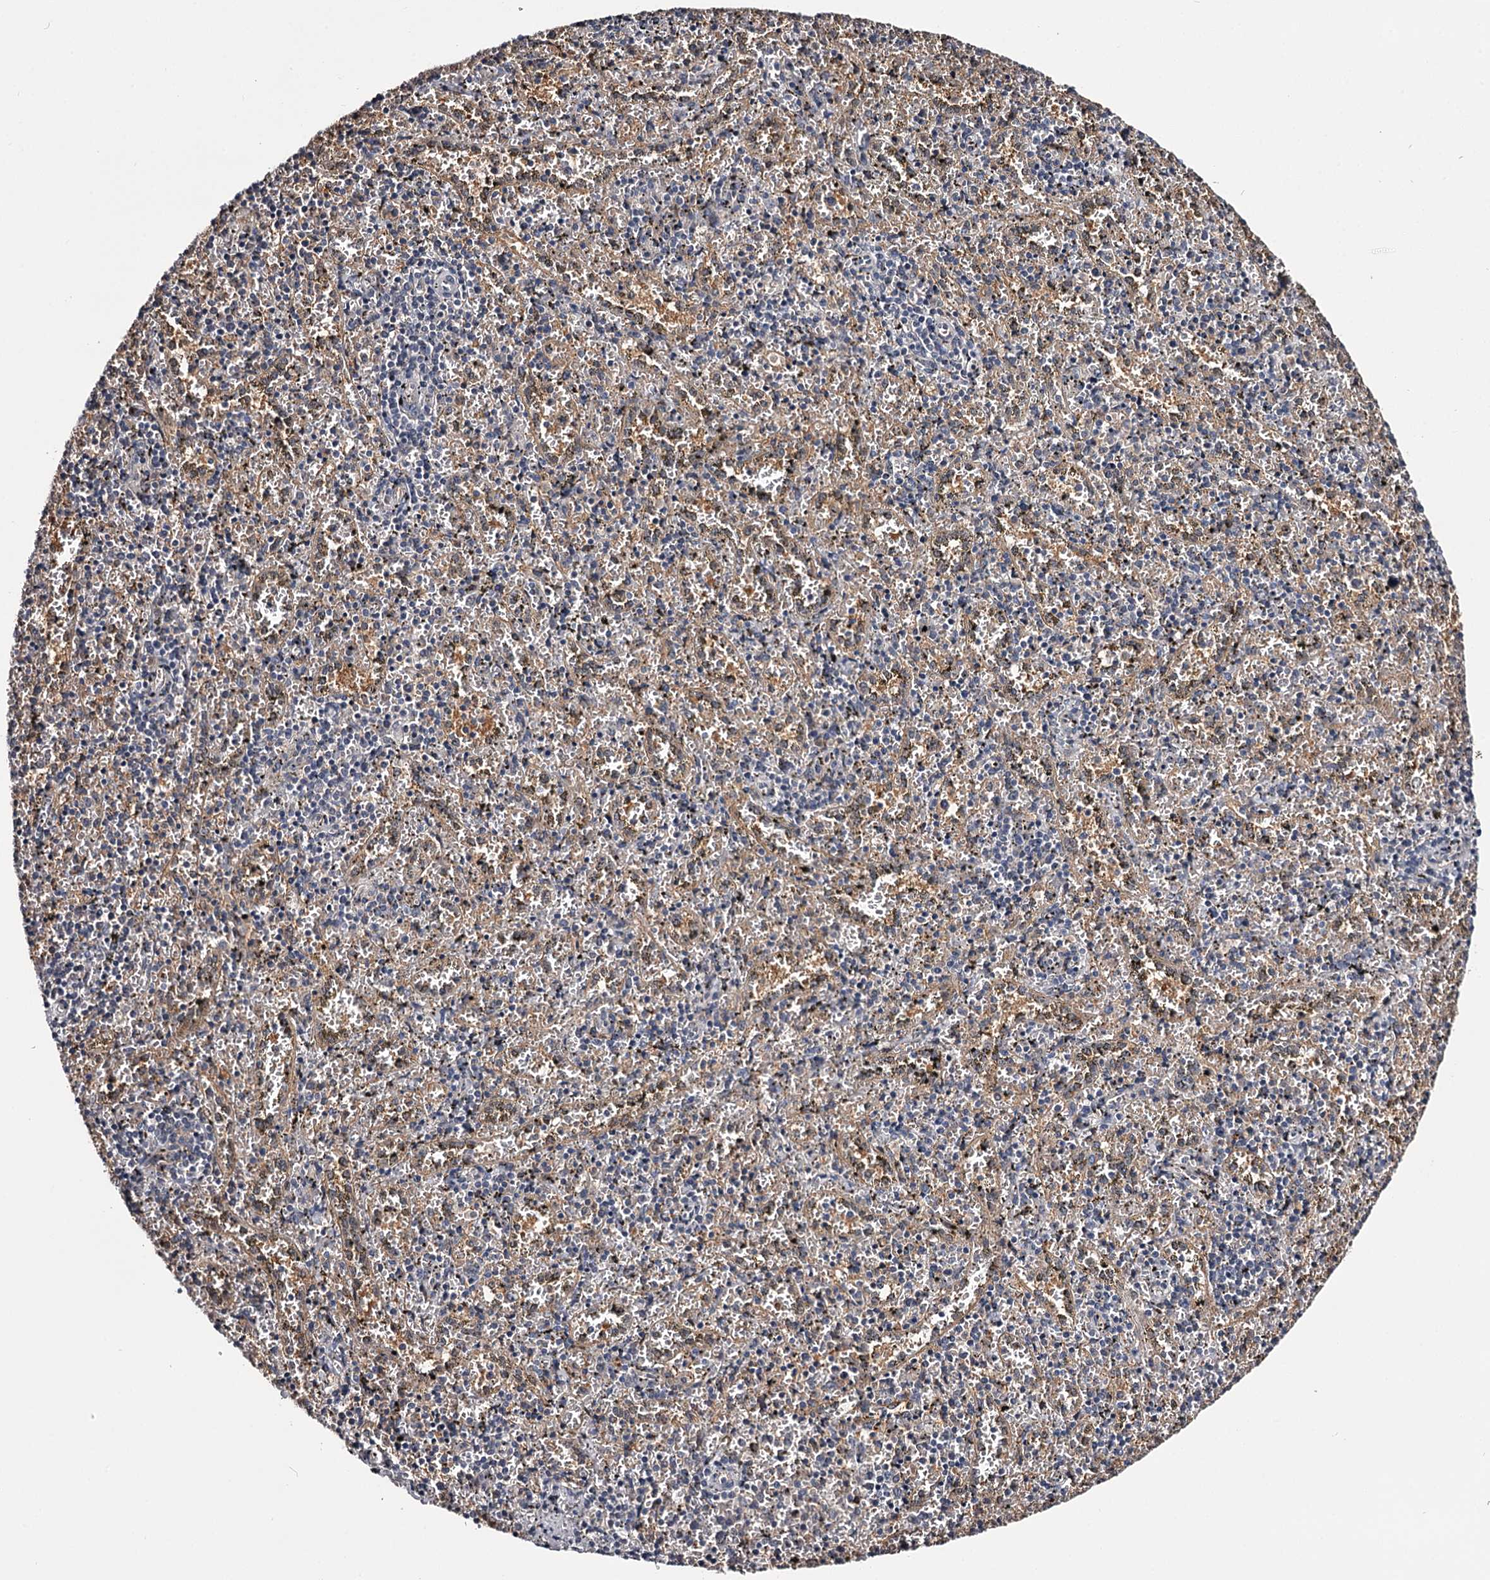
{"staining": {"intensity": "negative", "quantity": "none", "location": "none"}, "tissue": "spleen", "cell_type": "Cells in red pulp", "image_type": "normal", "snomed": [{"axis": "morphology", "description": "Normal tissue, NOS"}, {"axis": "topography", "description": "Spleen"}], "caption": "A photomicrograph of spleen stained for a protein shows no brown staining in cells in red pulp. Brightfield microscopy of IHC stained with DAB (3,3'-diaminobenzidine) (brown) and hematoxylin (blue), captured at high magnification.", "gene": "GSTO1", "patient": {"sex": "male", "age": 11}}